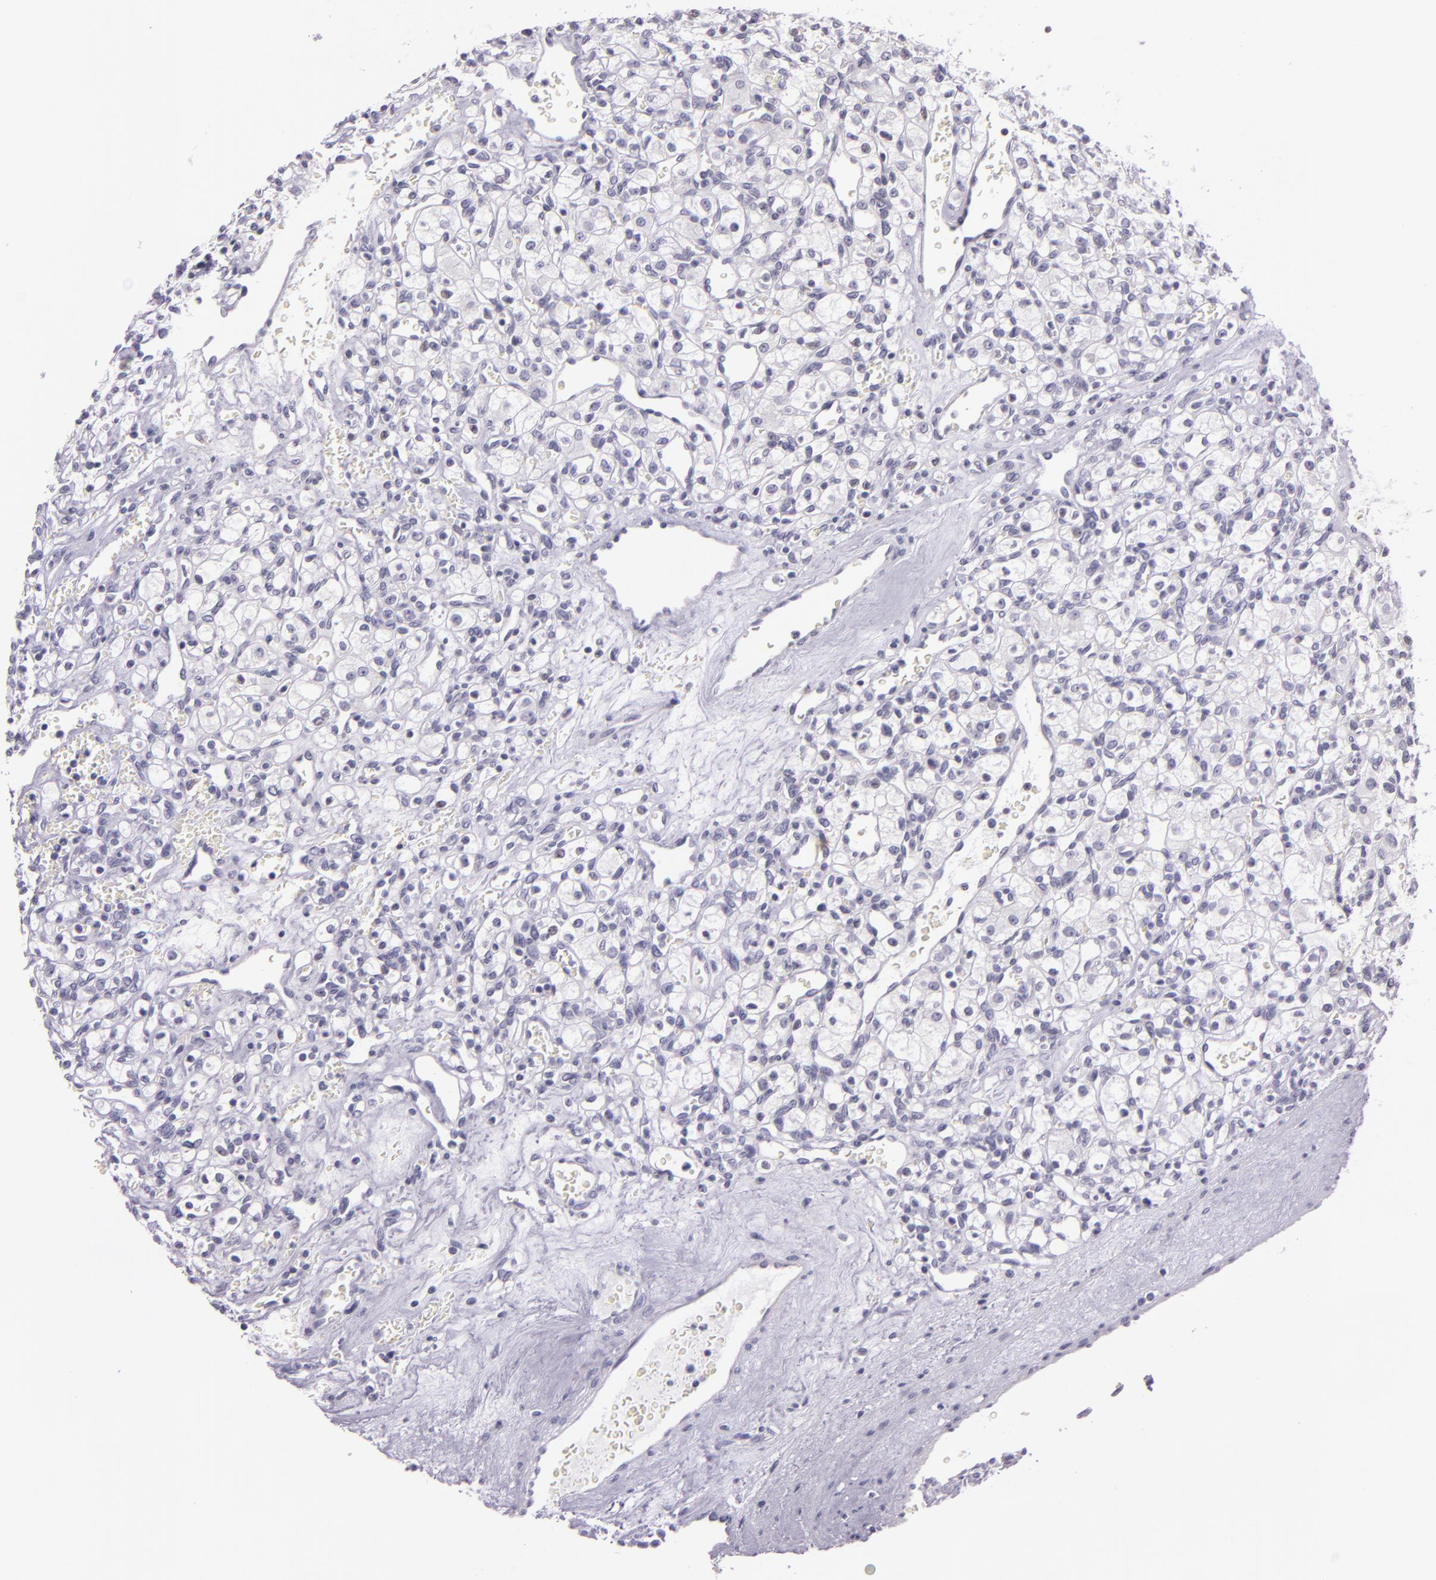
{"staining": {"intensity": "negative", "quantity": "none", "location": "none"}, "tissue": "renal cancer", "cell_type": "Tumor cells", "image_type": "cancer", "snomed": [{"axis": "morphology", "description": "Adenocarcinoma, NOS"}, {"axis": "topography", "description": "Kidney"}], "caption": "A high-resolution image shows immunohistochemistry (IHC) staining of renal cancer (adenocarcinoma), which displays no significant positivity in tumor cells. (DAB immunohistochemistry (IHC), high magnification).", "gene": "HSP90AA1", "patient": {"sex": "female", "age": 62}}